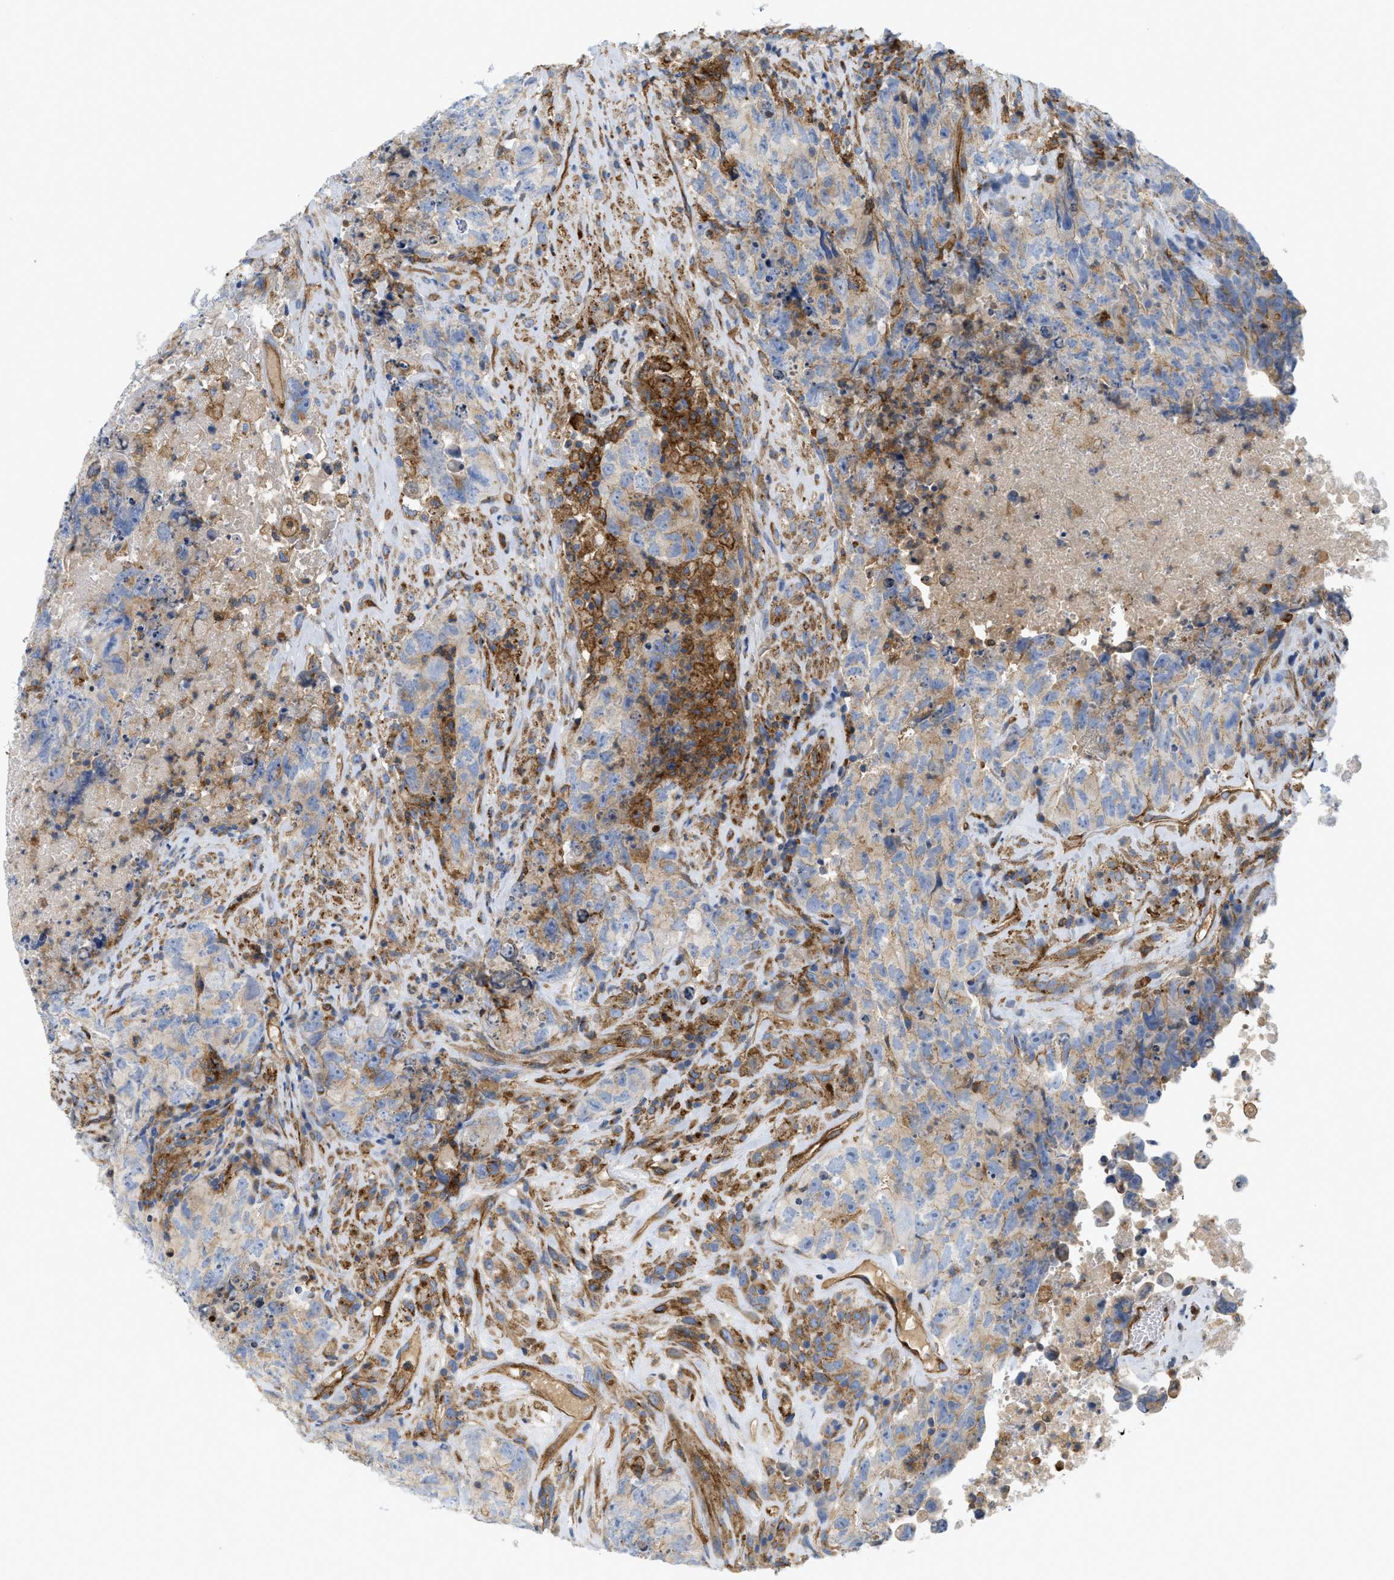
{"staining": {"intensity": "weak", "quantity": ">75%", "location": "cytoplasmic/membranous"}, "tissue": "testis cancer", "cell_type": "Tumor cells", "image_type": "cancer", "snomed": [{"axis": "morphology", "description": "Carcinoma, Embryonal, NOS"}, {"axis": "topography", "description": "Testis"}], "caption": "The image exhibits immunohistochemical staining of testis cancer. There is weak cytoplasmic/membranous positivity is appreciated in about >75% of tumor cells. (Stains: DAB (3,3'-diaminobenzidine) in brown, nuclei in blue, Microscopy: brightfield microscopy at high magnification).", "gene": "PICALM", "patient": {"sex": "male", "age": 32}}